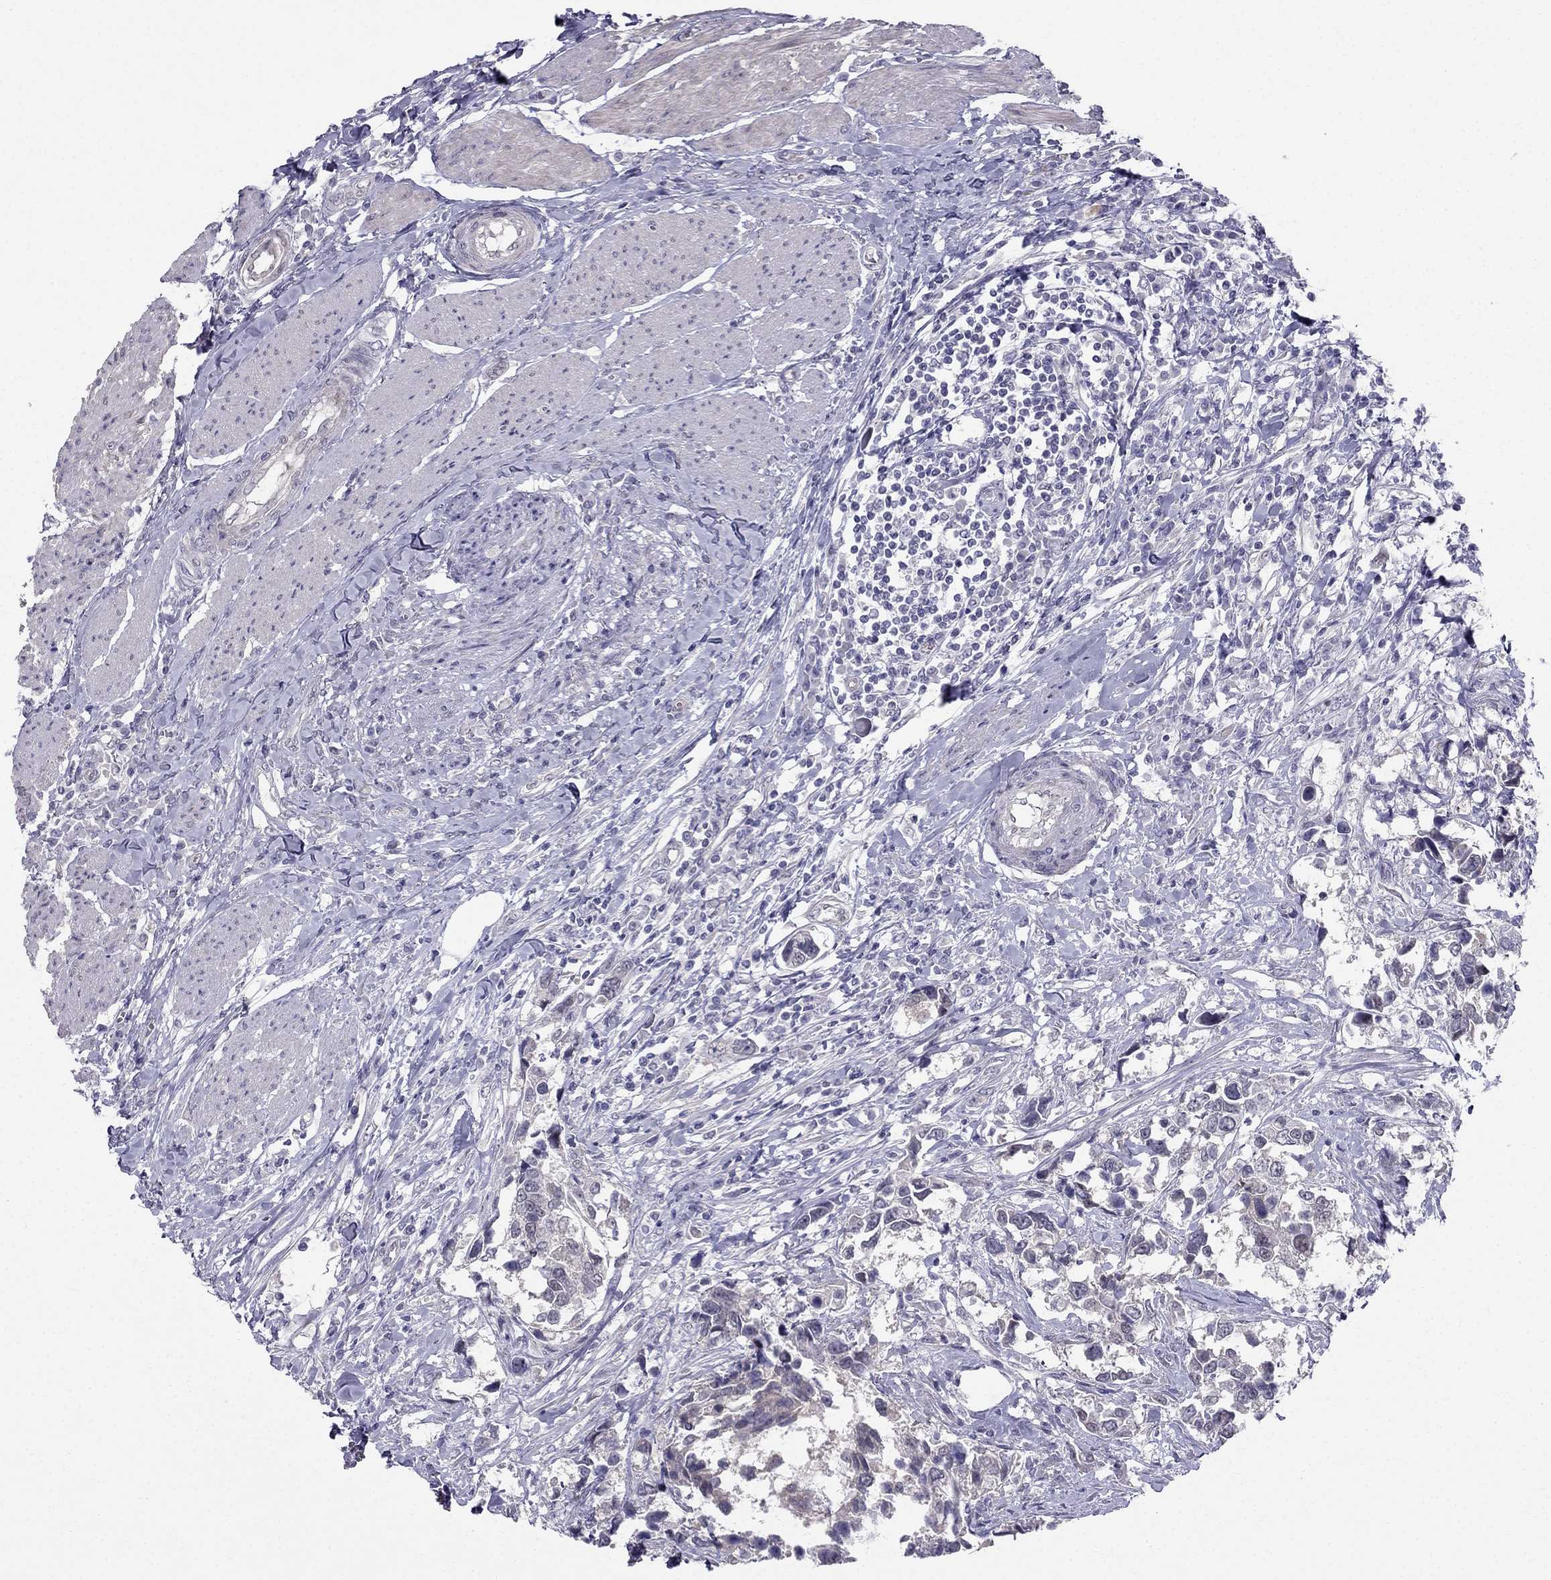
{"staining": {"intensity": "negative", "quantity": "none", "location": "none"}, "tissue": "urothelial cancer", "cell_type": "Tumor cells", "image_type": "cancer", "snomed": [{"axis": "morphology", "description": "Urothelial carcinoma, NOS"}, {"axis": "morphology", "description": "Urothelial carcinoma, High grade"}, {"axis": "topography", "description": "Urinary bladder"}], "caption": "Histopathology image shows no significant protein expression in tumor cells of urothelial cancer.", "gene": "BAG5", "patient": {"sex": "male", "age": 63}}